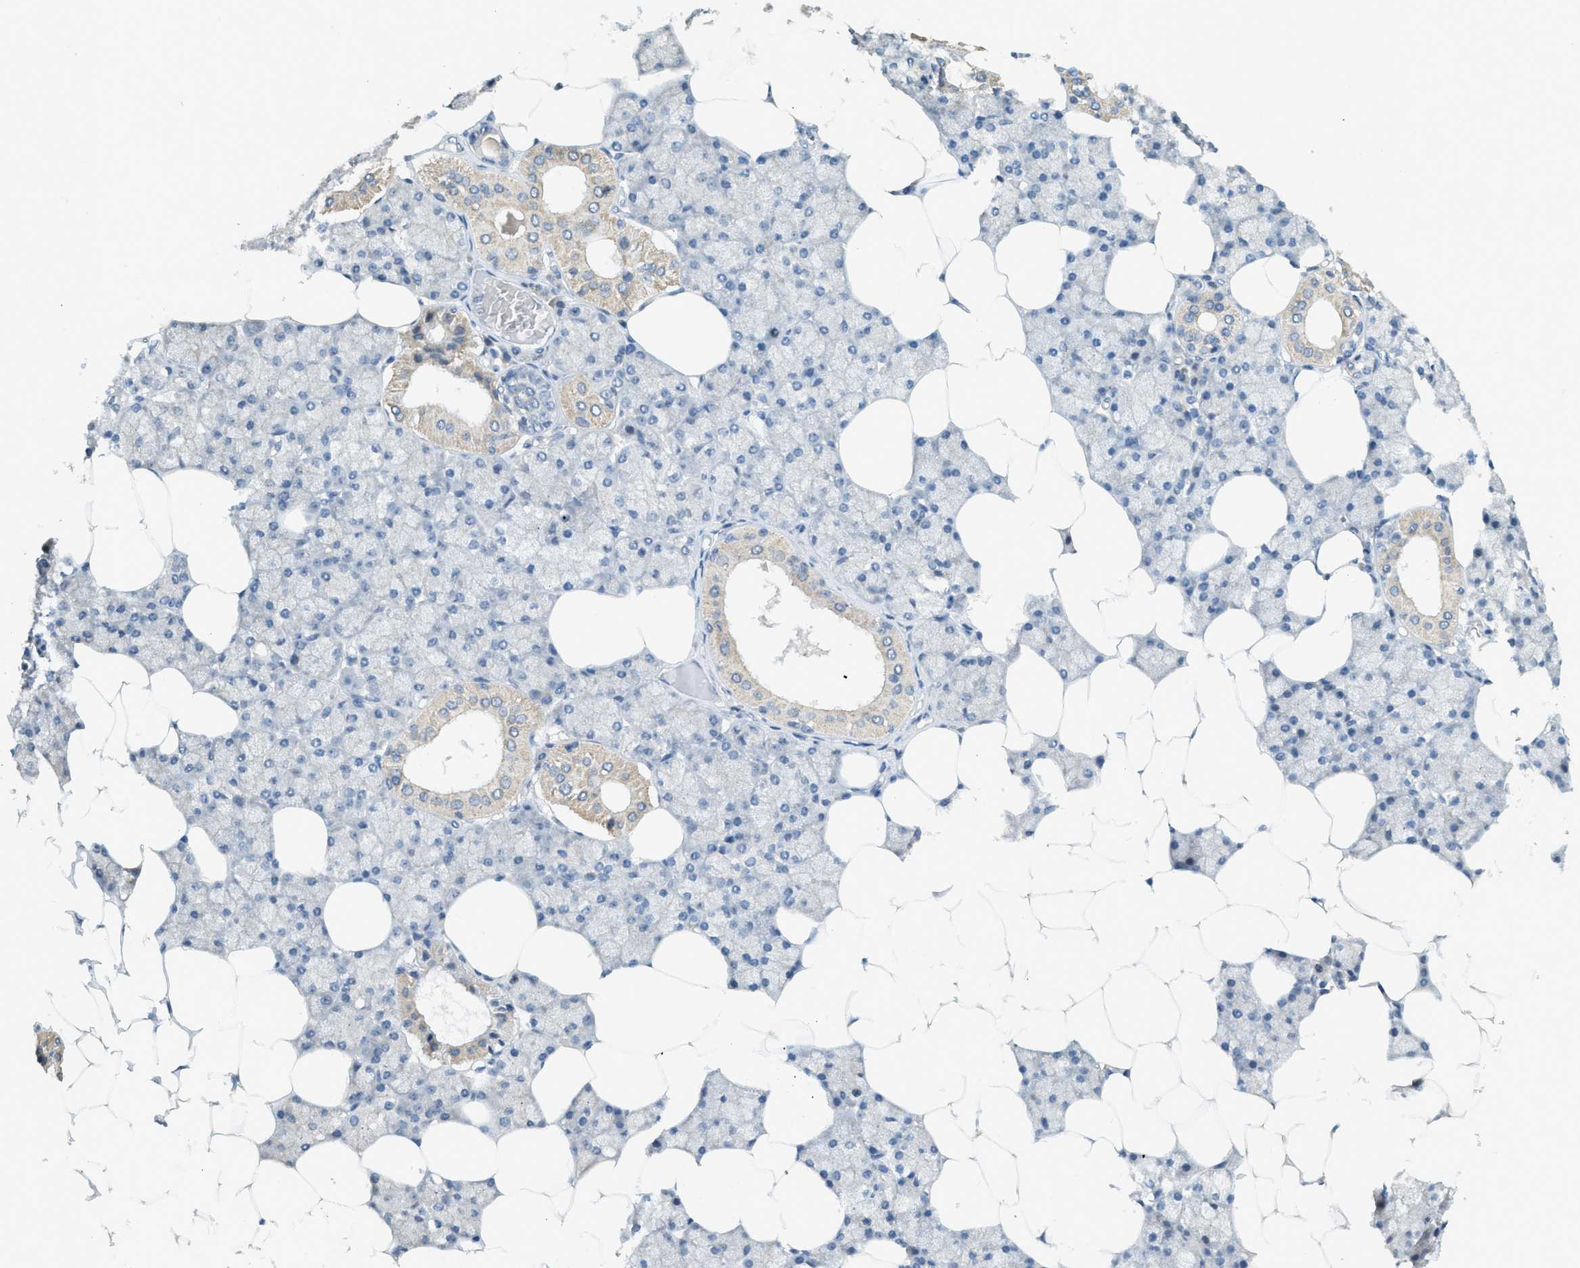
{"staining": {"intensity": "weak", "quantity": "<25%", "location": "cytoplasmic/membranous"}, "tissue": "salivary gland", "cell_type": "Glandular cells", "image_type": "normal", "snomed": [{"axis": "morphology", "description": "Normal tissue, NOS"}, {"axis": "topography", "description": "Salivary gland"}], "caption": "A photomicrograph of salivary gland stained for a protein demonstrates no brown staining in glandular cells. Brightfield microscopy of IHC stained with DAB (brown) and hematoxylin (blue), captured at high magnification.", "gene": "TXNDC2", "patient": {"sex": "male", "age": 62}}